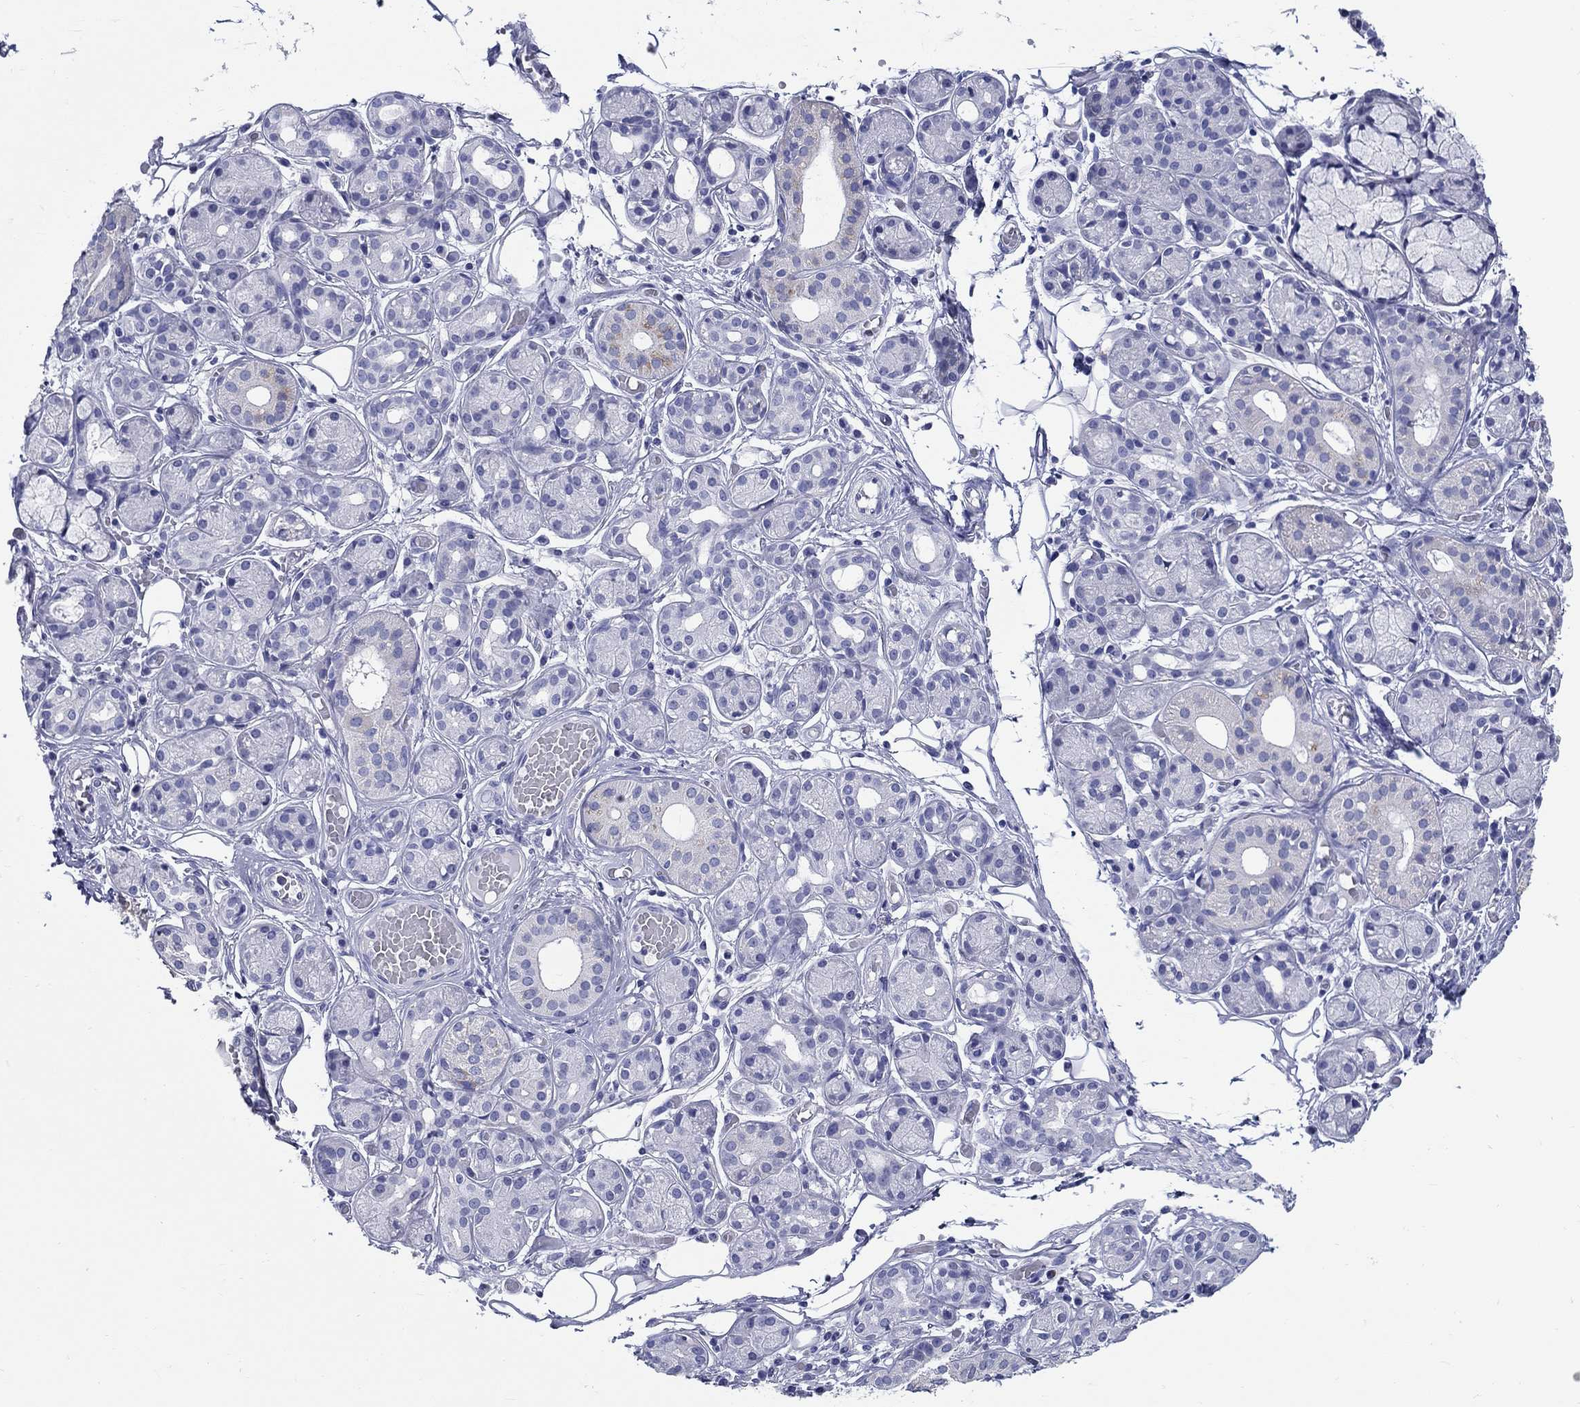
{"staining": {"intensity": "weak", "quantity": "<25%", "location": "cytoplasmic/membranous"}, "tissue": "salivary gland", "cell_type": "Glandular cells", "image_type": "normal", "snomed": [{"axis": "morphology", "description": "Normal tissue, NOS"}, {"axis": "topography", "description": "Salivary gland"}, {"axis": "topography", "description": "Peripheral nerve tissue"}], "caption": "Glandular cells show no significant expression in benign salivary gland. Brightfield microscopy of IHC stained with DAB (3,3'-diaminobenzidine) (brown) and hematoxylin (blue), captured at high magnification.", "gene": "CRYGS", "patient": {"sex": "male", "age": 71}}